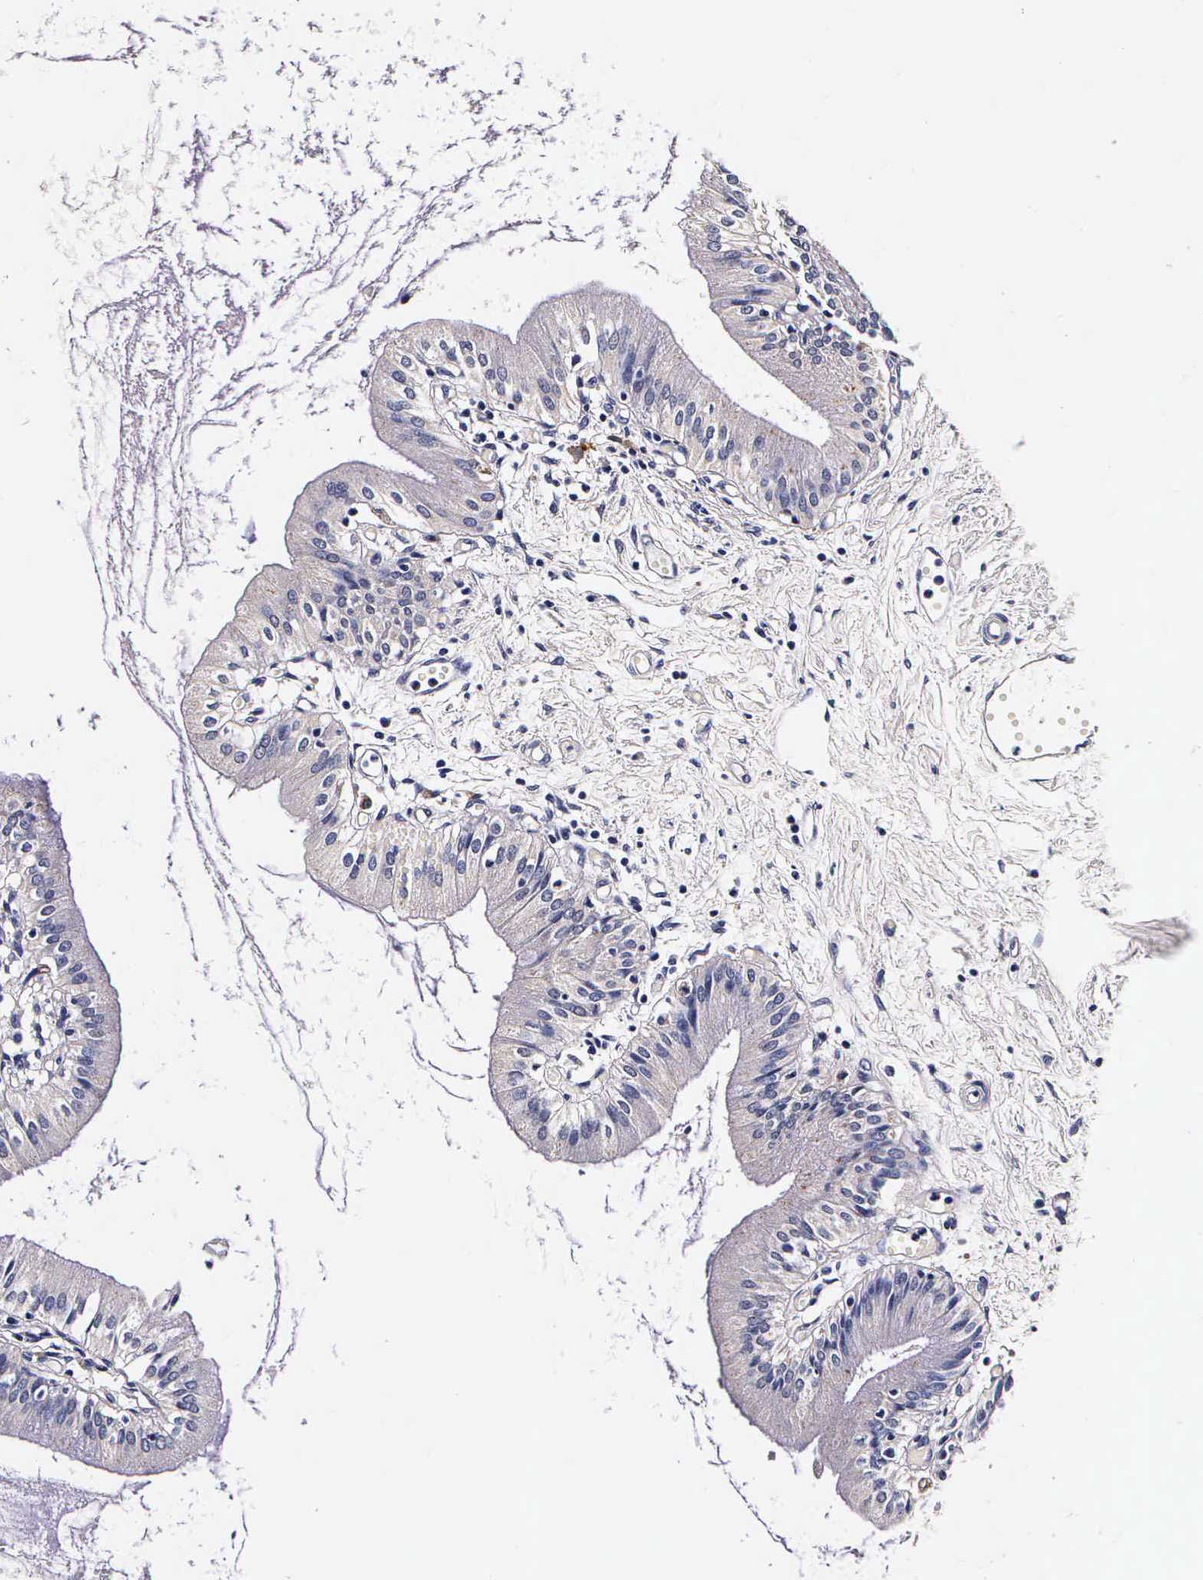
{"staining": {"intensity": "moderate", "quantity": "25%-75%", "location": "cytoplasmic/membranous"}, "tissue": "gallbladder", "cell_type": "Glandular cells", "image_type": "normal", "snomed": [{"axis": "morphology", "description": "Normal tissue, NOS"}, {"axis": "topography", "description": "Gallbladder"}], "caption": "Human gallbladder stained with a brown dye demonstrates moderate cytoplasmic/membranous positive staining in approximately 25%-75% of glandular cells.", "gene": "CTSB", "patient": {"sex": "male", "age": 58}}